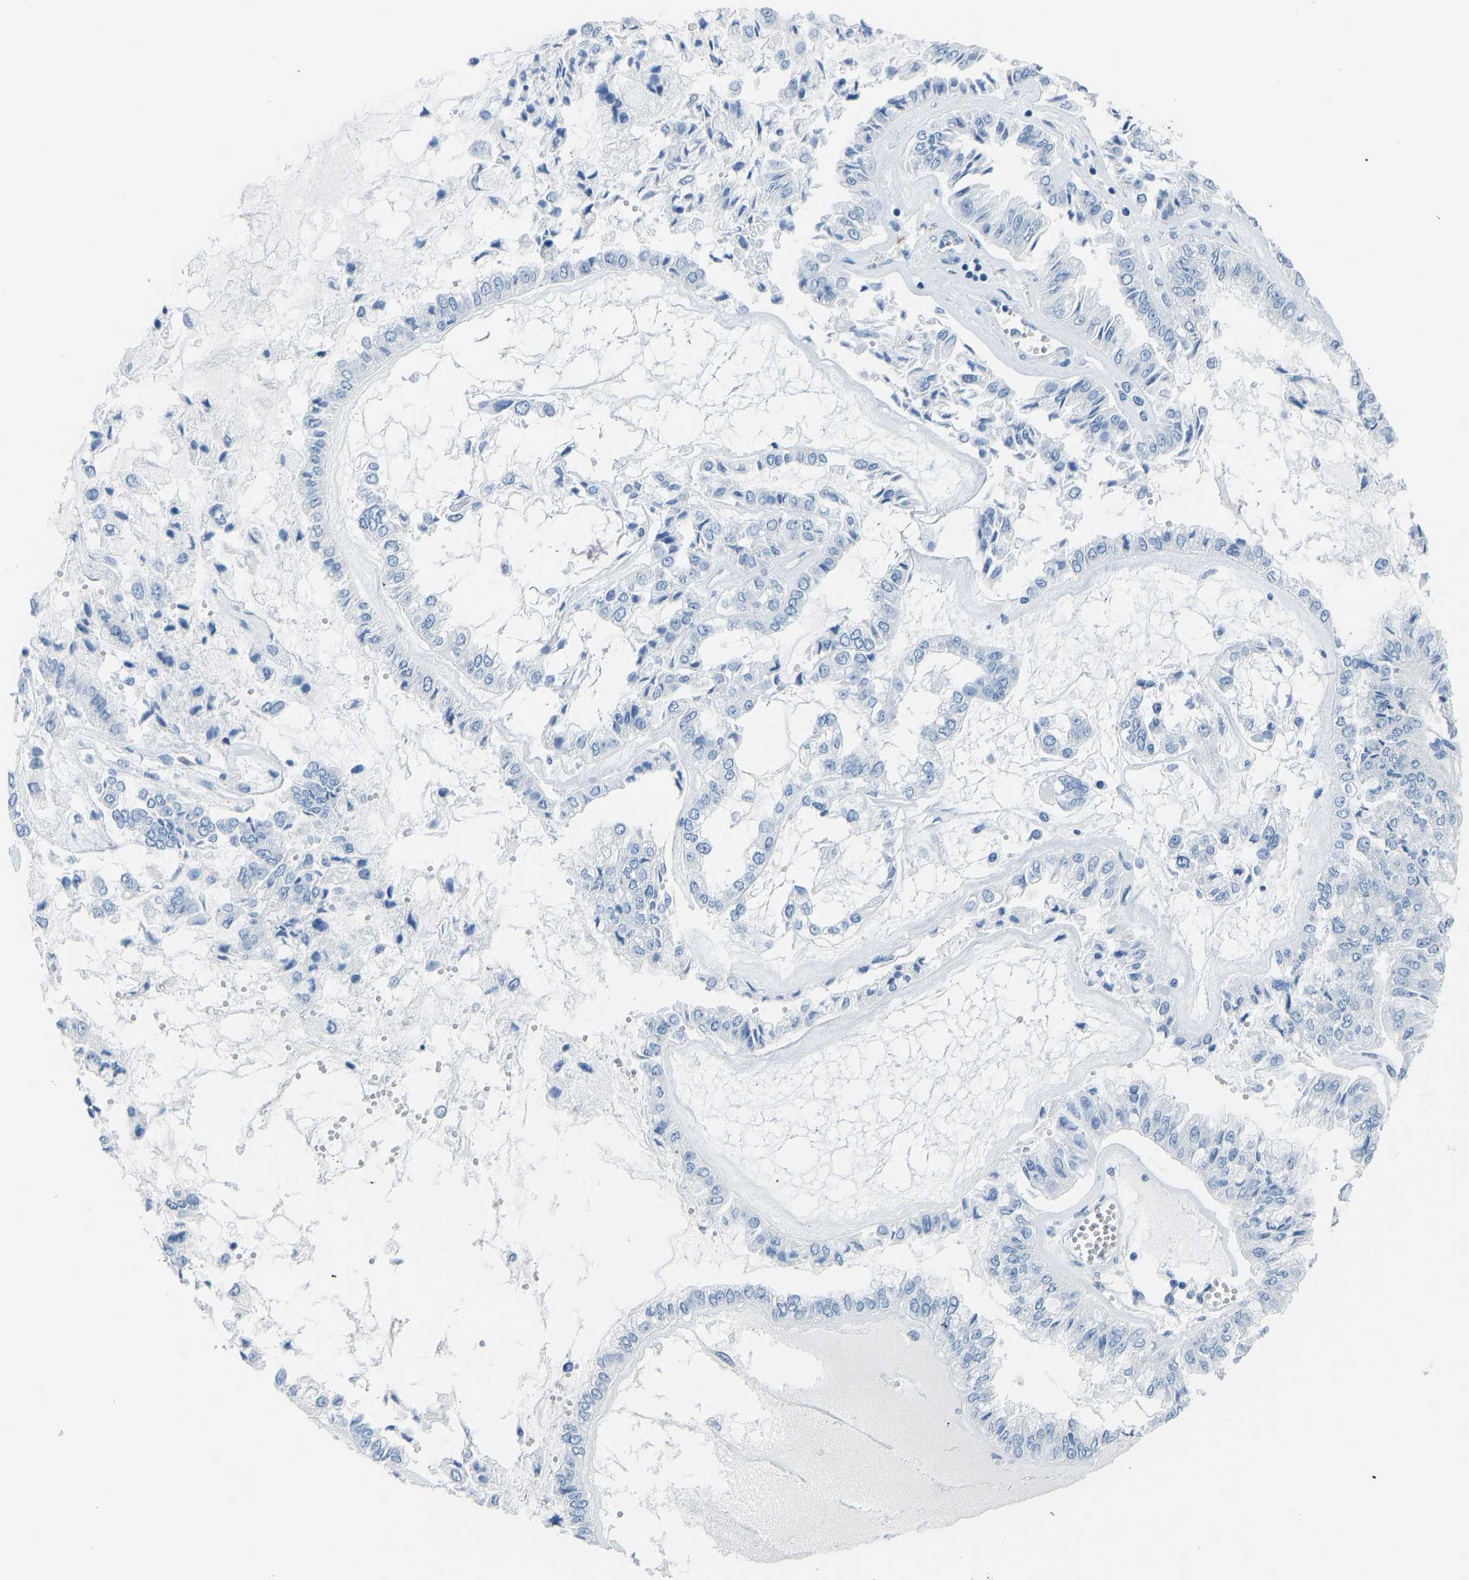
{"staining": {"intensity": "negative", "quantity": "none", "location": "none"}, "tissue": "liver cancer", "cell_type": "Tumor cells", "image_type": "cancer", "snomed": [{"axis": "morphology", "description": "Cholangiocarcinoma"}, {"axis": "topography", "description": "Liver"}], "caption": "An immunohistochemistry image of liver cholangiocarcinoma is shown. There is no staining in tumor cells of liver cholangiocarcinoma. (DAB (3,3'-diaminobenzidine) IHC with hematoxylin counter stain).", "gene": "SERPINB3", "patient": {"sex": "female", "age": 79}}